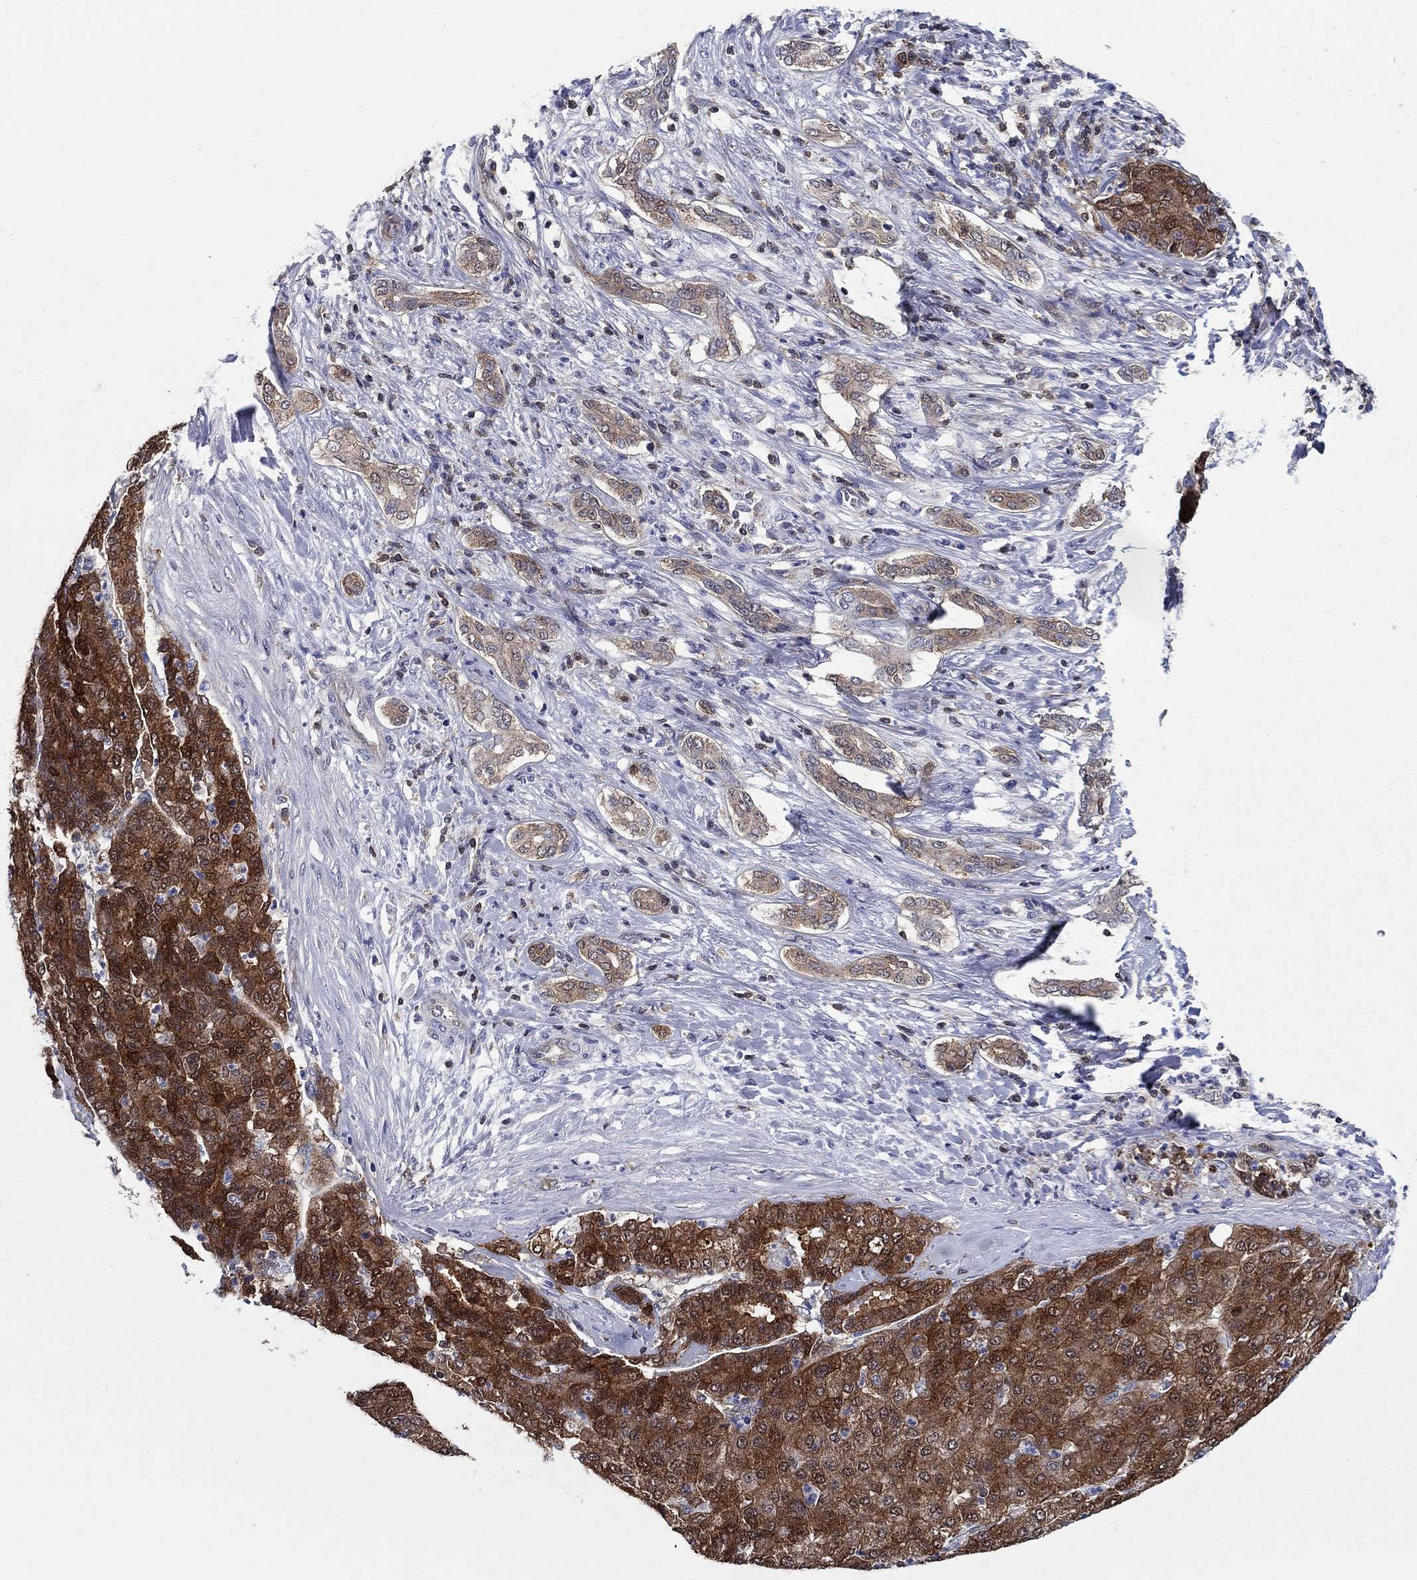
{"staining": {"intensity": "strong", "quantity": ">75%", "location": "cytoplasmic/membranous"}, "tissue": "liver cancer", "cell_type": "Tumor cells", "image_type": "cancer", "snomed": [{"axis": "morphology", "description": "Carcinoma, Hepatocellular, NOS"}, {"axis": "topography", "description": "Liver"}], "caption": "Tumor cells display high levels of strong cytoplasmic/membranous positivity in about >75% of cells in liver cancer (hepatocellular carcinoma).", "gene": "AGFG2", "patient": {"sex": "male", "age": 65}}